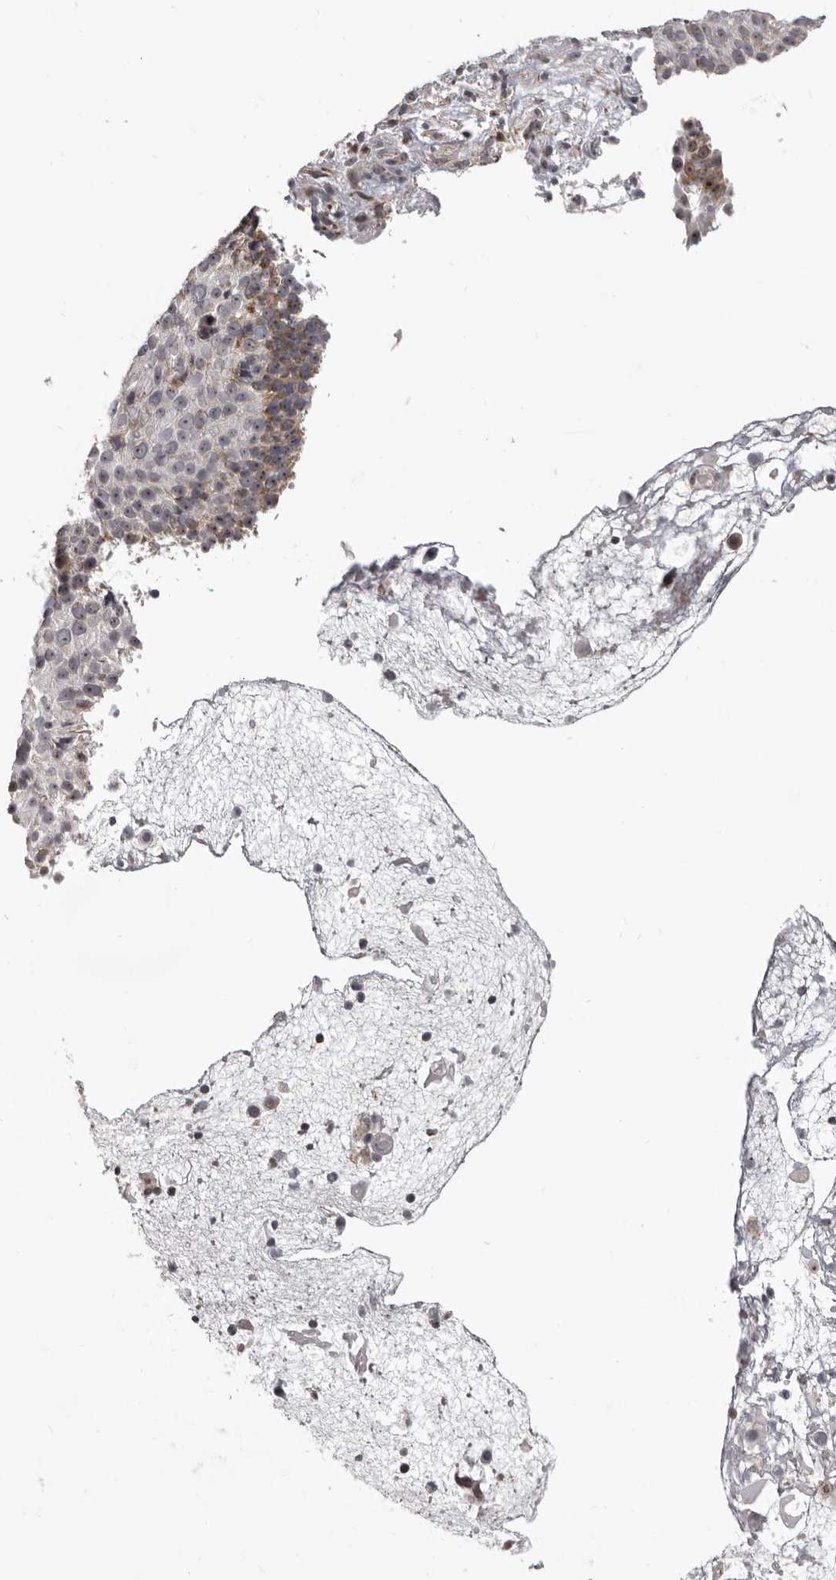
{"staining": {"intensity": "moderate", "quantity": "<25%", "location": "cytoplasmic/membranous,nuclear"}, "tissue": "cervical cancer", "cell_type": "Tumor cells", "image_type": "cancer", "snomed": [{"axis": "morphology", "description": "Squamous cell carcinoma, NOS"}, {"axis": "topography", "description": "Cervix"}], "caption": "The micrograph exhibits a brown stain indicating the presence of a protein in the cytoplasmic/membranous and nuclear of tumor cells in cervical cancer. (Brightfield microscopy of DAB IHC at high magnification).", "gene": "BAD", "patient": {"sex": "female", "age": 74}}